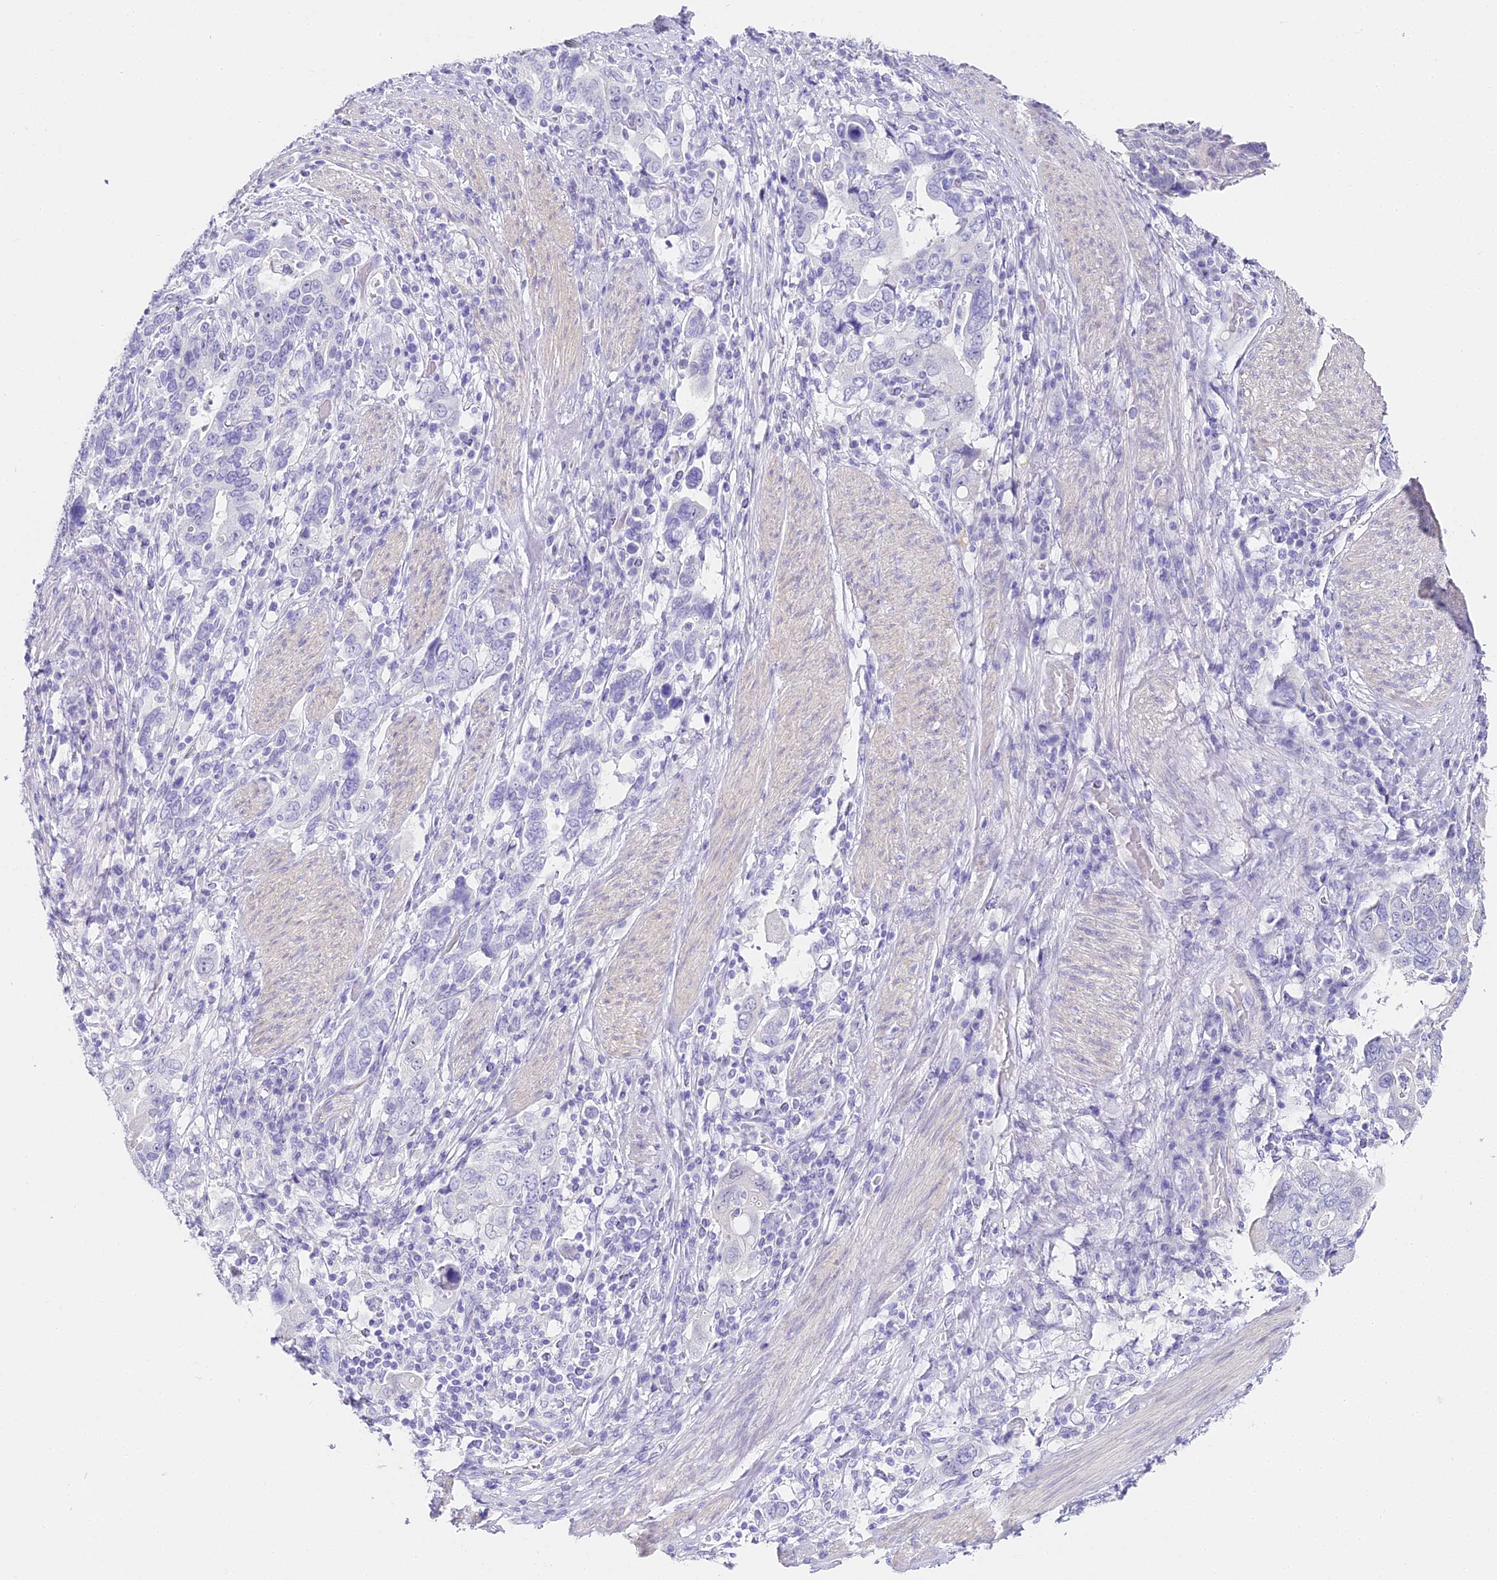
{"staining": {"intensity": "negative", "quantity": "none", "location": "none"}, "tissue": "stomach cancer", "cell_type": "Tumor cells", "image_type": "cancer", "snomed": [{"axis": "morphology", "description": "Adenocarcinoma, NOS"}, {"axis": "topography", "description": "Stomach, upper"}], "caption": "Tumor cells show no significant expression in adenocarcinoma (stomach).", "gene": "ABHD14A-ACY1", "patient": {"sex": "male", "age": 62}}